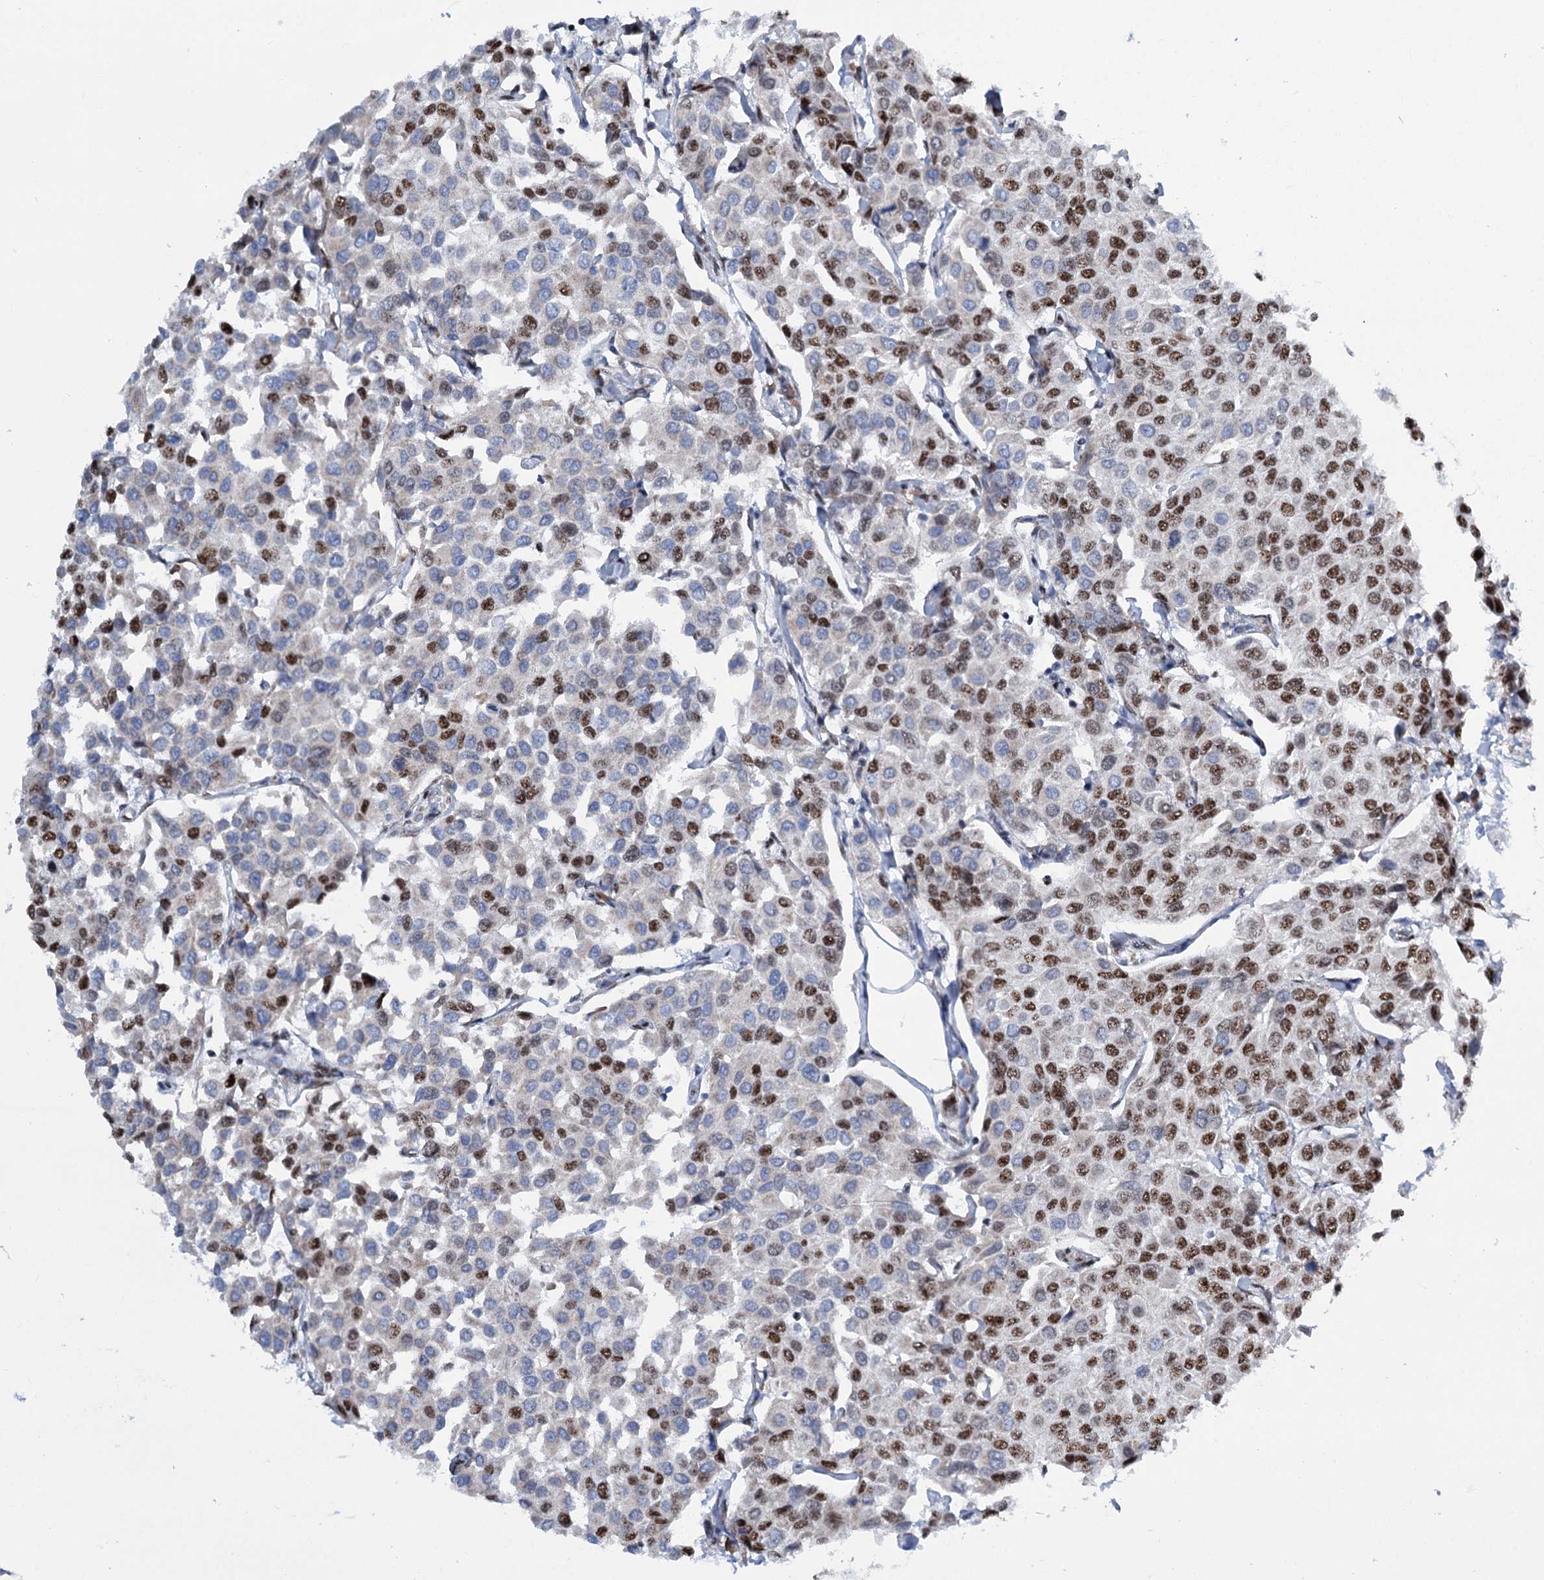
{"staining": {"intensity": "strong", "quantity": "25%-75%", "location": "nuclear"}, "tissue": "breast cancer", "cell_type": "Tumor cells", "image_type": "cancer", "snomed": [{"axis": "morphology", "description": "Duct carcinoma"}, {"axis": "topography", "description": "Breast"}], "caption": "IHC micrograph of neoplastic tissue: breast invasive ductal carcinoma stained using immunohistochemistry (IHC) displays high levels of strong protein expression localized specifically in the nuclear of tumor cells, appearing as a nuclear brown color.", "gene": "SREK1", "patient": {"sex": "female", "age": 55}}